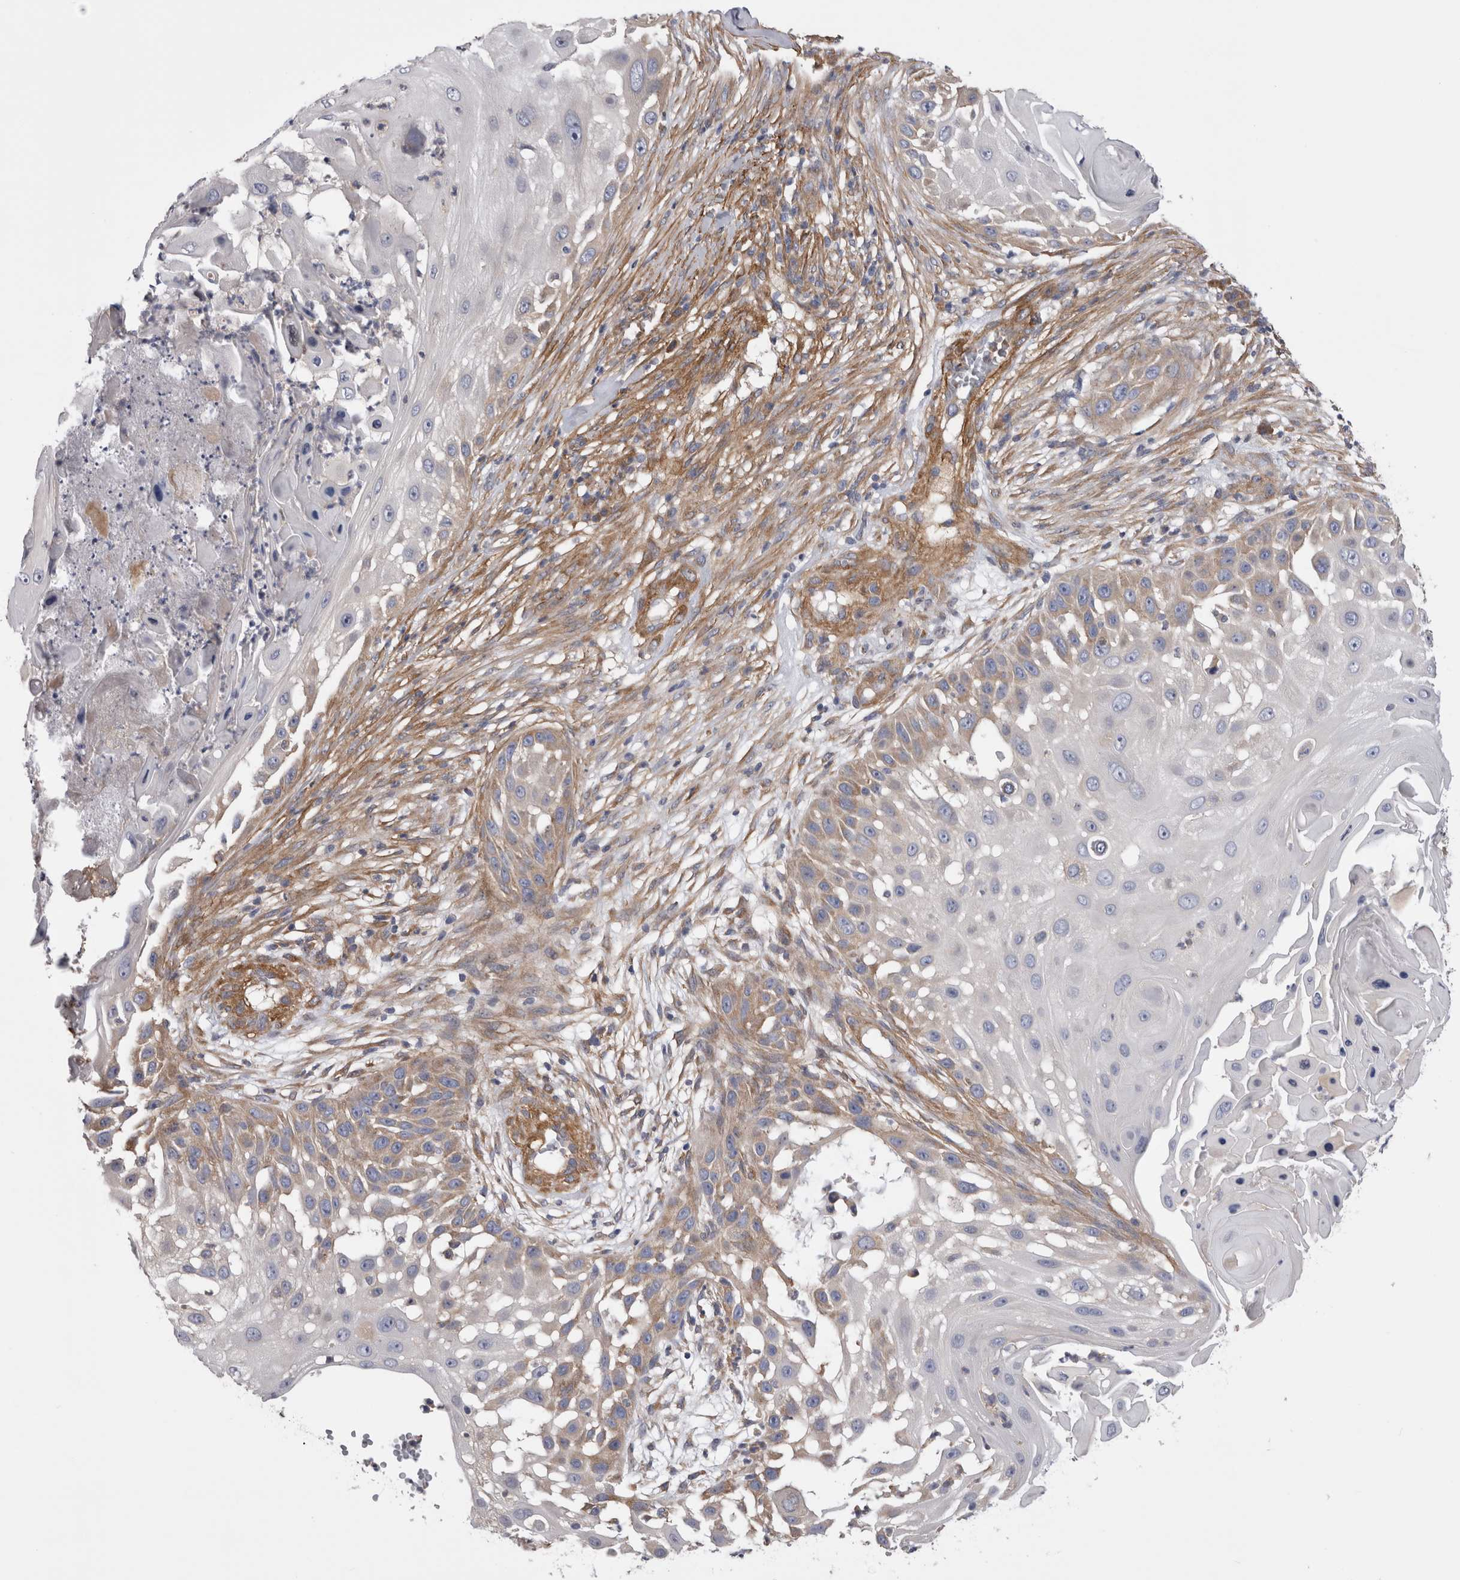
{"staining": {"intensity": "weak", "quantity": "<25%", "location": "cytoplasmic/membranous"}, "tissue": "skin cancer", "cell_type": "Tumor cells", "image_type": "cancer", "snomed": [{"axis": "morphology", "description": "Squamous cell carcinoma, NOS"}, {"axis": "topography", "description": "Skin"}], "caption": "Immunohistochemical staining of human squamous cell carcinoma (skin) reveals no significant positivity in tumor cells.", "gene": "EPRS1", "patient": {"sex": "female", "age": 44}}